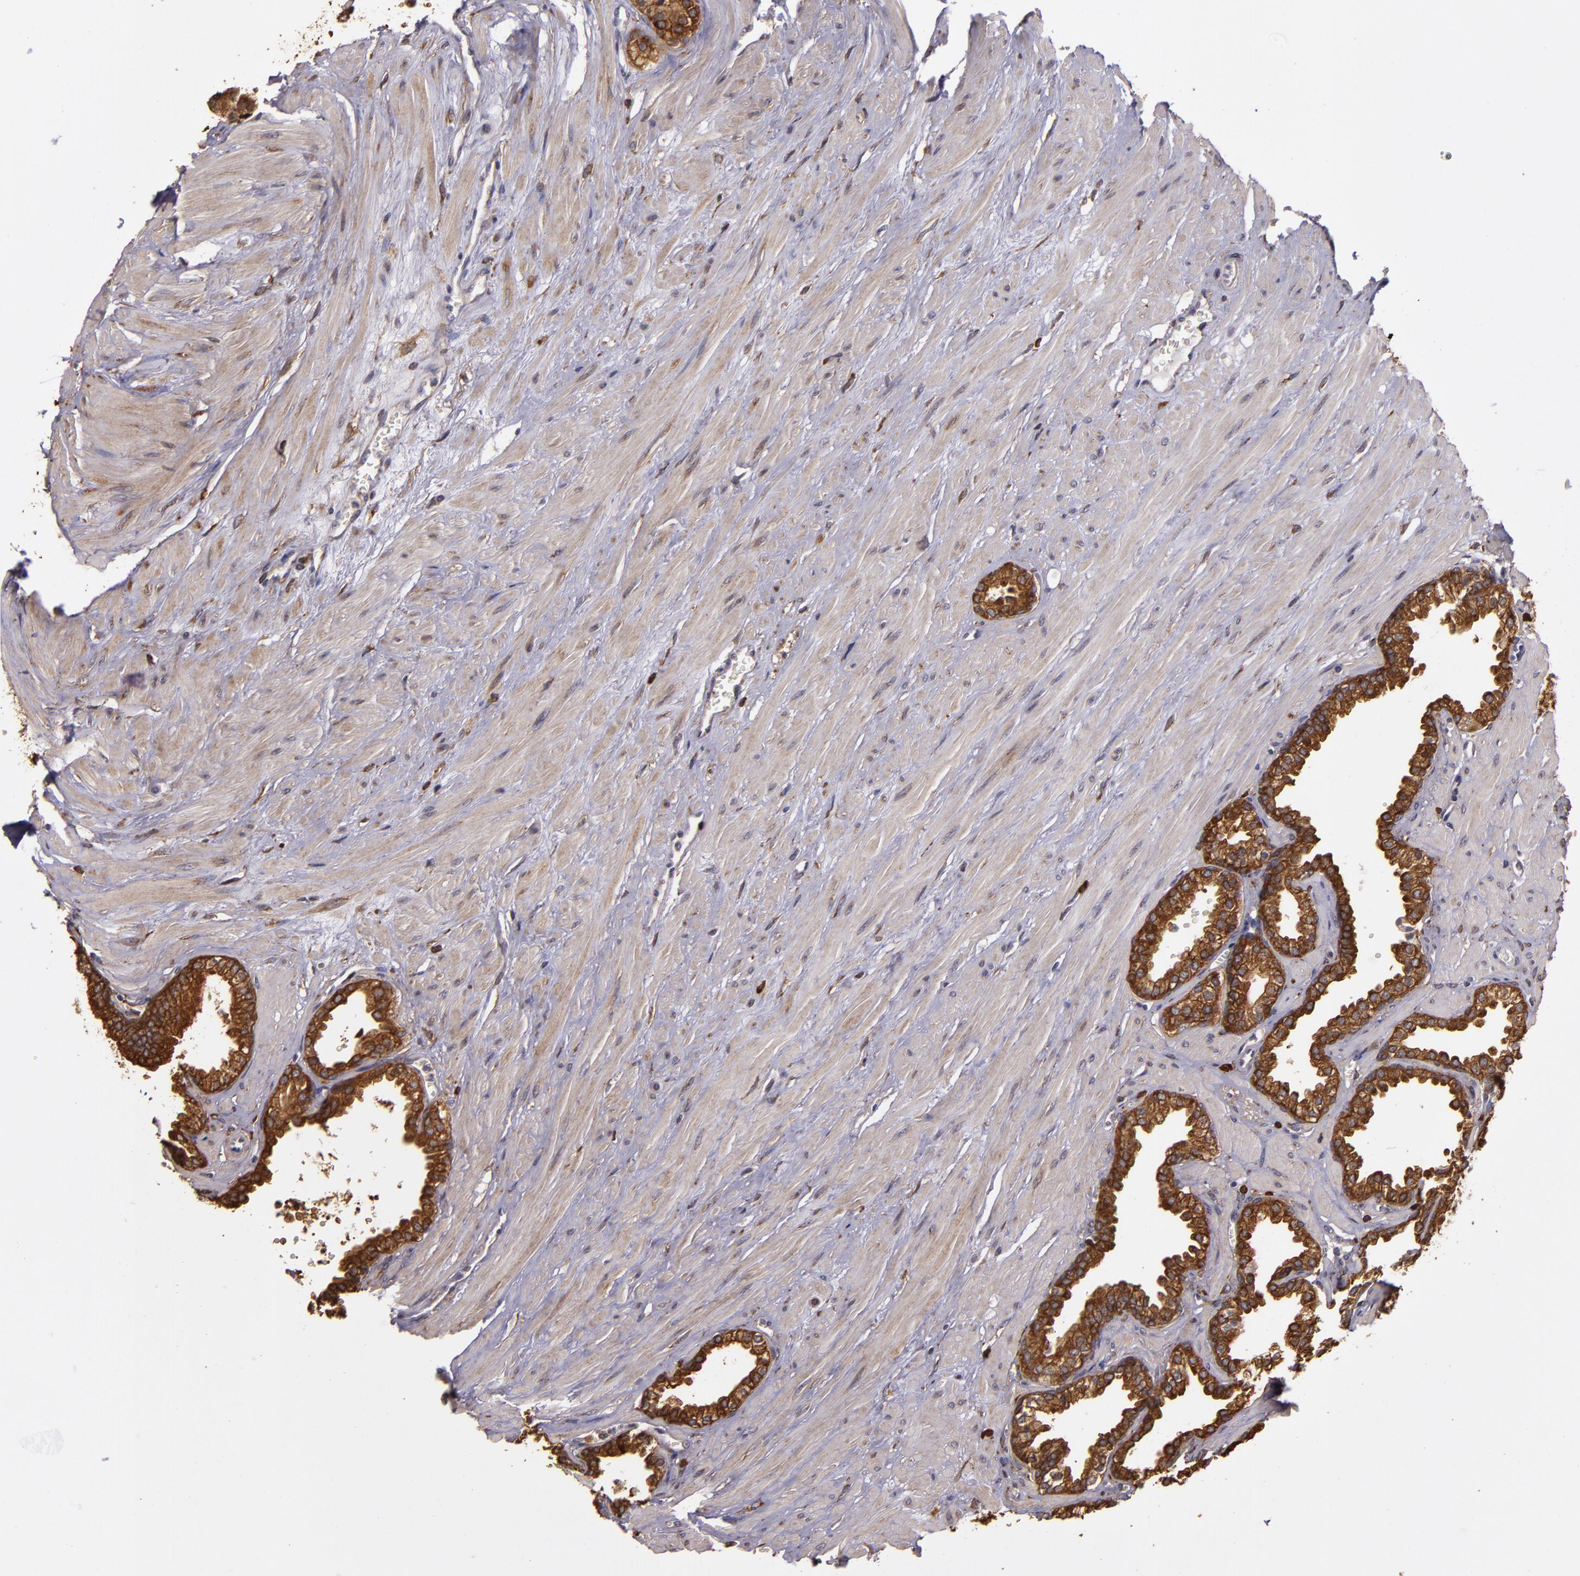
{"staining": {"intensity": "strong", "quantity": ">75%", "location": "cytoplasmic/membranous"}, "tissue": "prostate", "cell_type": "Glandular cells", "image_type": "normal", "snomed": [{"axis": "morphology", "description": "Normal tissue, NOS"}, {"axis": "topography", "description": "Prostate"}], "caption": "Immunohistochemical staining of unremarkable human prostate reveals strong cytoplasmic/membranous protein positivity in approximately >75% of glandular cells.", "gene": "SLC9A3R1", "patient": {"sex": "male", "age": 64}}